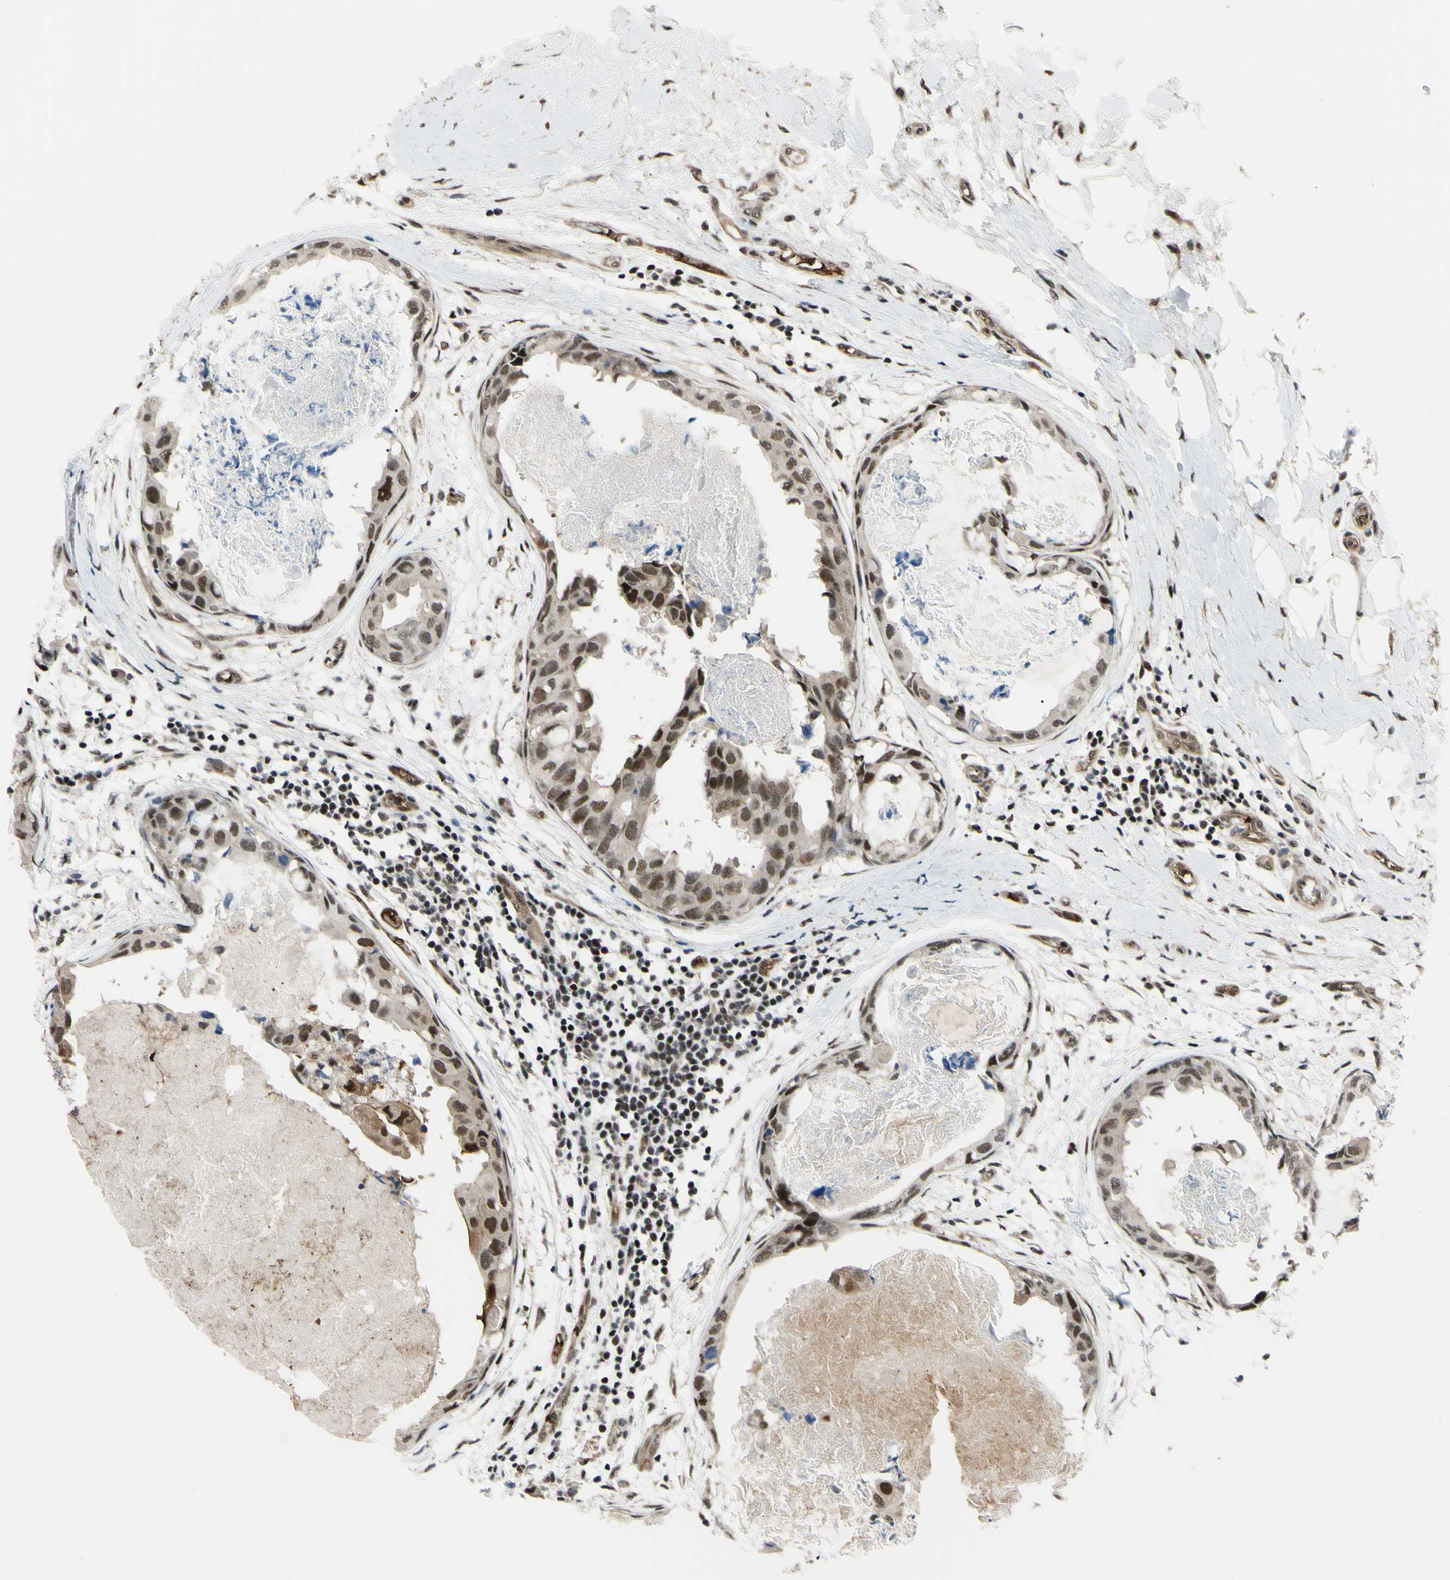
{"staining": {"intensity": "moderate", "quantity": ">75%", "location": "nuclear"}, "tissue": "breast cancer", "cell_type": "Tumor cells", "image_type": "cancer", "snomed": [{"axis": "morphology", "description": "Duct carcinoma"}, {"axis": "topography", "description": "Breast"}], "caption": "Protein staining of breast intraductal carcinoma tissue reveals moderate nuclear staining in about >75% of tumor cells.", "gene": "THAP12", "patient": {"sex": "female", "age": 40}}